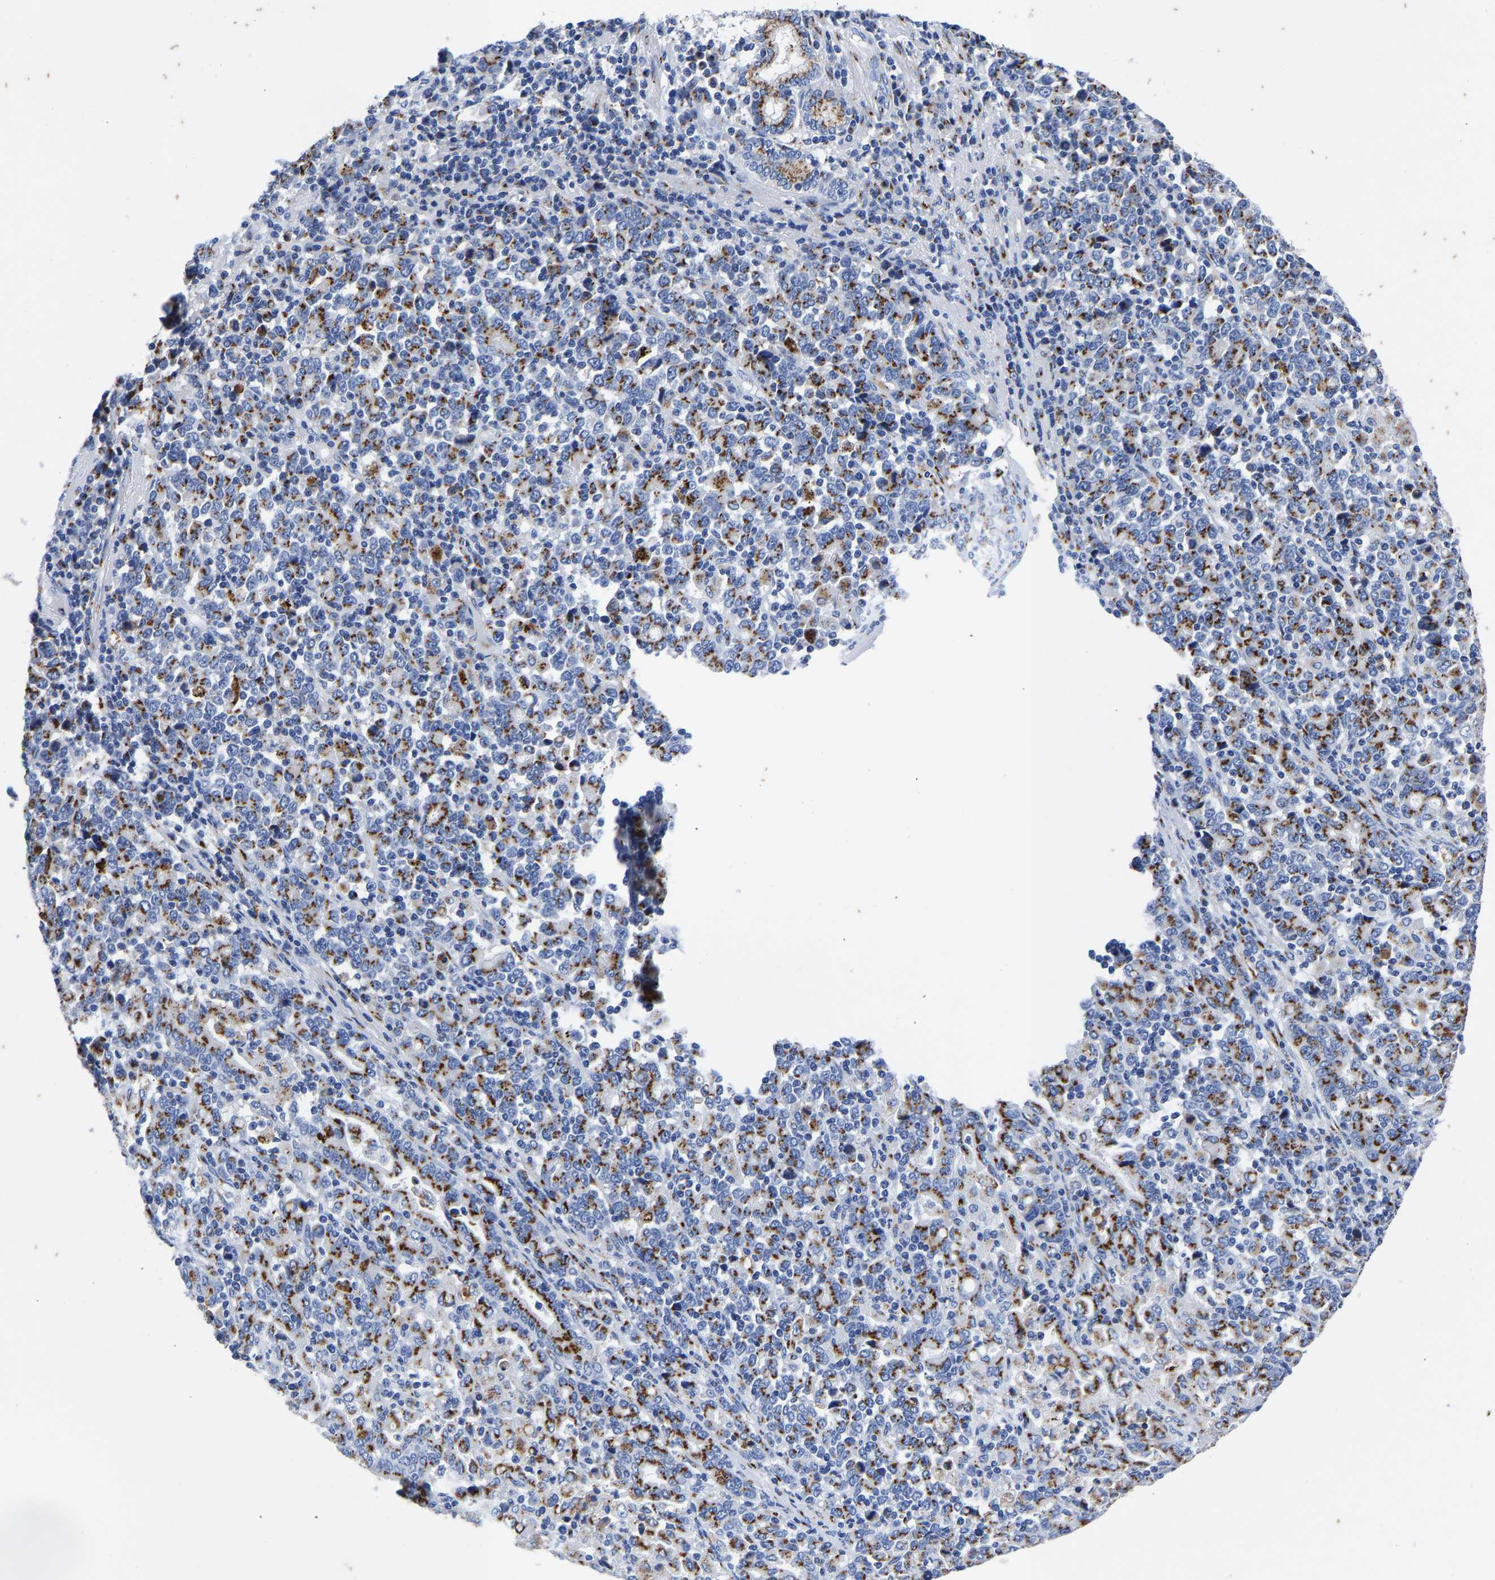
{"staining": {"intensity": "strong", "quantity": ">75%", "location": "cytoplasmic/membranous"}, "tissue": "stomach cancer", "cell_type": "Tumor cells", "image_type": "cancer", "snomed": [{"axis": "morphology", "description": "Adenocarcinoma, NOS"}, {"axis": "topography", "description": "Stomach, upper"}], "caption": "The photomicrograph demonstrates immunohistochemical staining of stomach cancer. There is strong cytoplasmic/membranous staining is present in about >75% of tumor cells. The protein is shown in brown color, while the nuclei are stained blue.", "gene": "TMEM87A", "patient": {"sex": "male", "age": 69}}